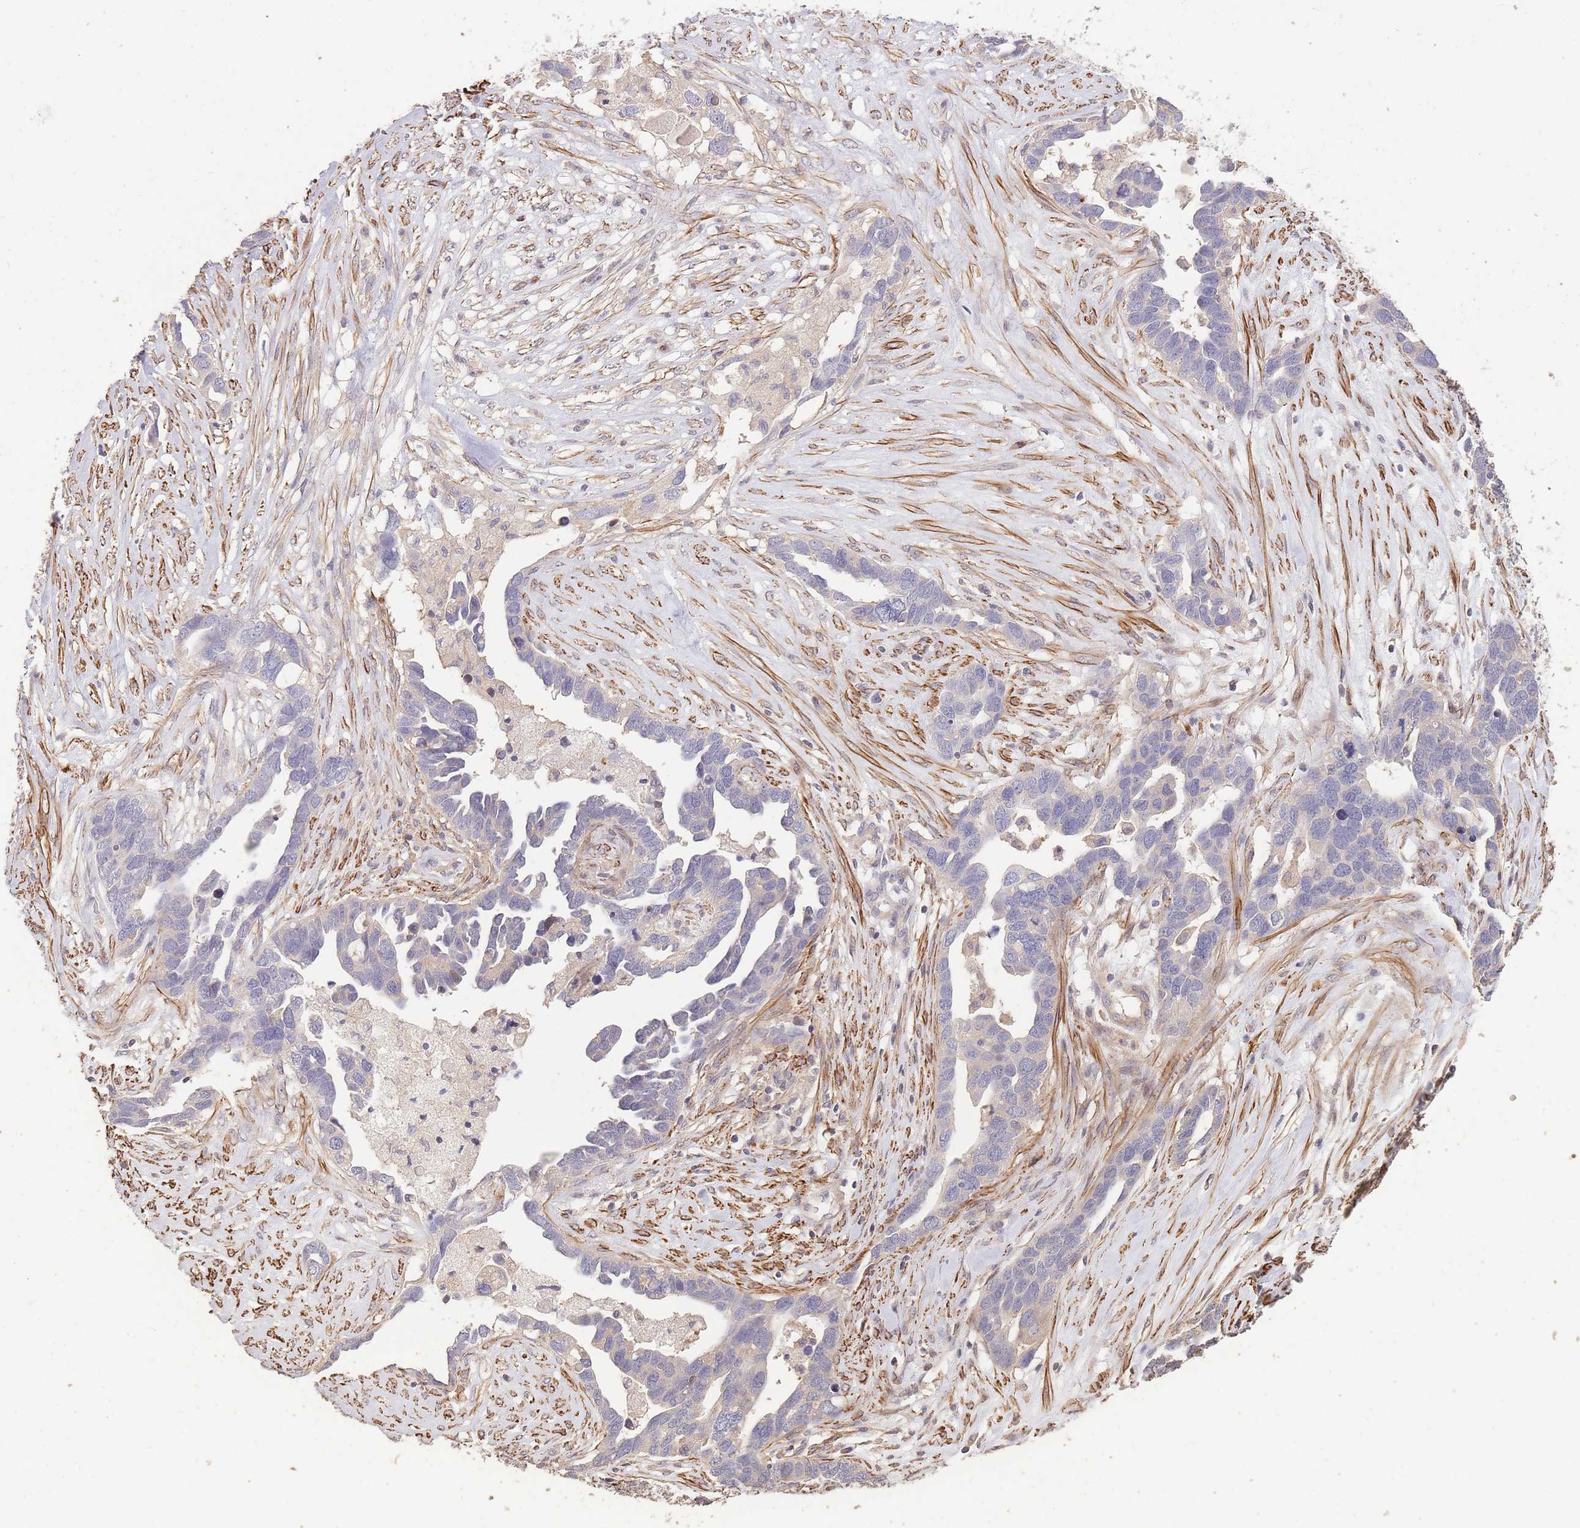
{"staining": {"intensity": "negative", "quantity": "none", "location": "none"}, "tissue": "ovarian cancer", "cell_type": "Tumor cells", "image_type": "cancer", "snomed": [{"axis": "morphology", "description": "Cystadenocarcinoma, serous, NOS"}, {"axis": "topography", "description": "Ovary"}], "caption": "This image is of ovarian cancer stained with immunohistochemistry to label a protein in brown with the nuclei are counter-stained blue. There is no positivity in tumor cells. (DAB (3,3'-diaminobenzidine) immunohistochemistry (IHC) visualized using brightfield microscopy, high magnification).", "gene": "NLRC4", "patient": {"sex": "female", "age": 54}}